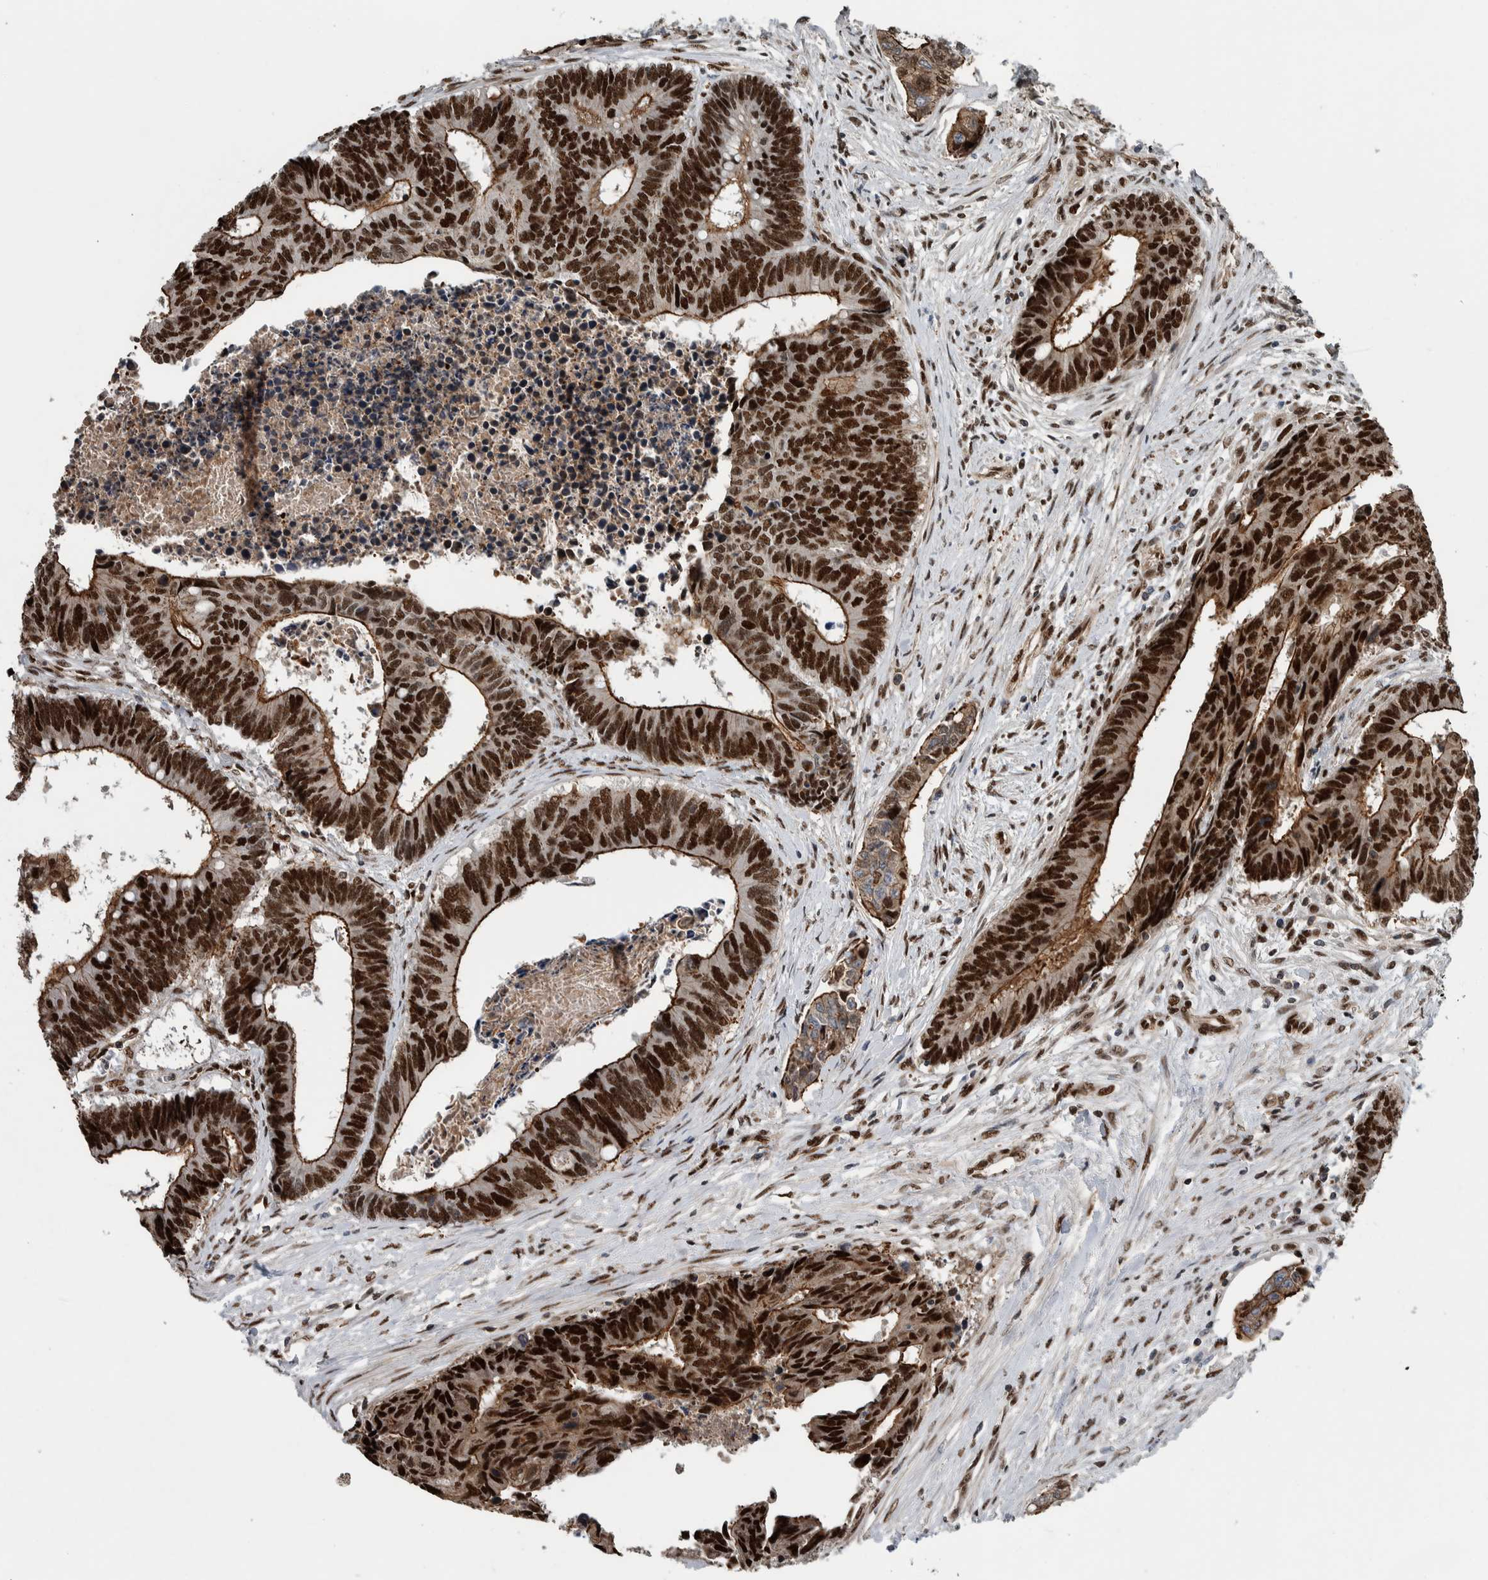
{"staining": {"intensity": "strong", "quantity": ">75%", "location": "cytoplasmic/membranous,nuclear"}, "tissue": "colorectal cancer", "cell_type": "Tumor cells", "image_type": "cancer", "snomed": [{"axis": "morphology", "description": "Adenocarcinoma, NOS"}, {"axis": "topography", "description": "Rectum"}], "caption": "A high amount of strong cytoplasmic/membranous and nuclear positivity is appreciated in approximately >75% of tumor cells in colorectal adenocarcinoma tissue. Using DAB (3,3'-diaminobenzidine) (brown) and hematoxylin (blue) stains, captured at high magnification using brightfield microscopy.", "gene": "FAM135B", "patient": {"sex": "male", "age": 84}}